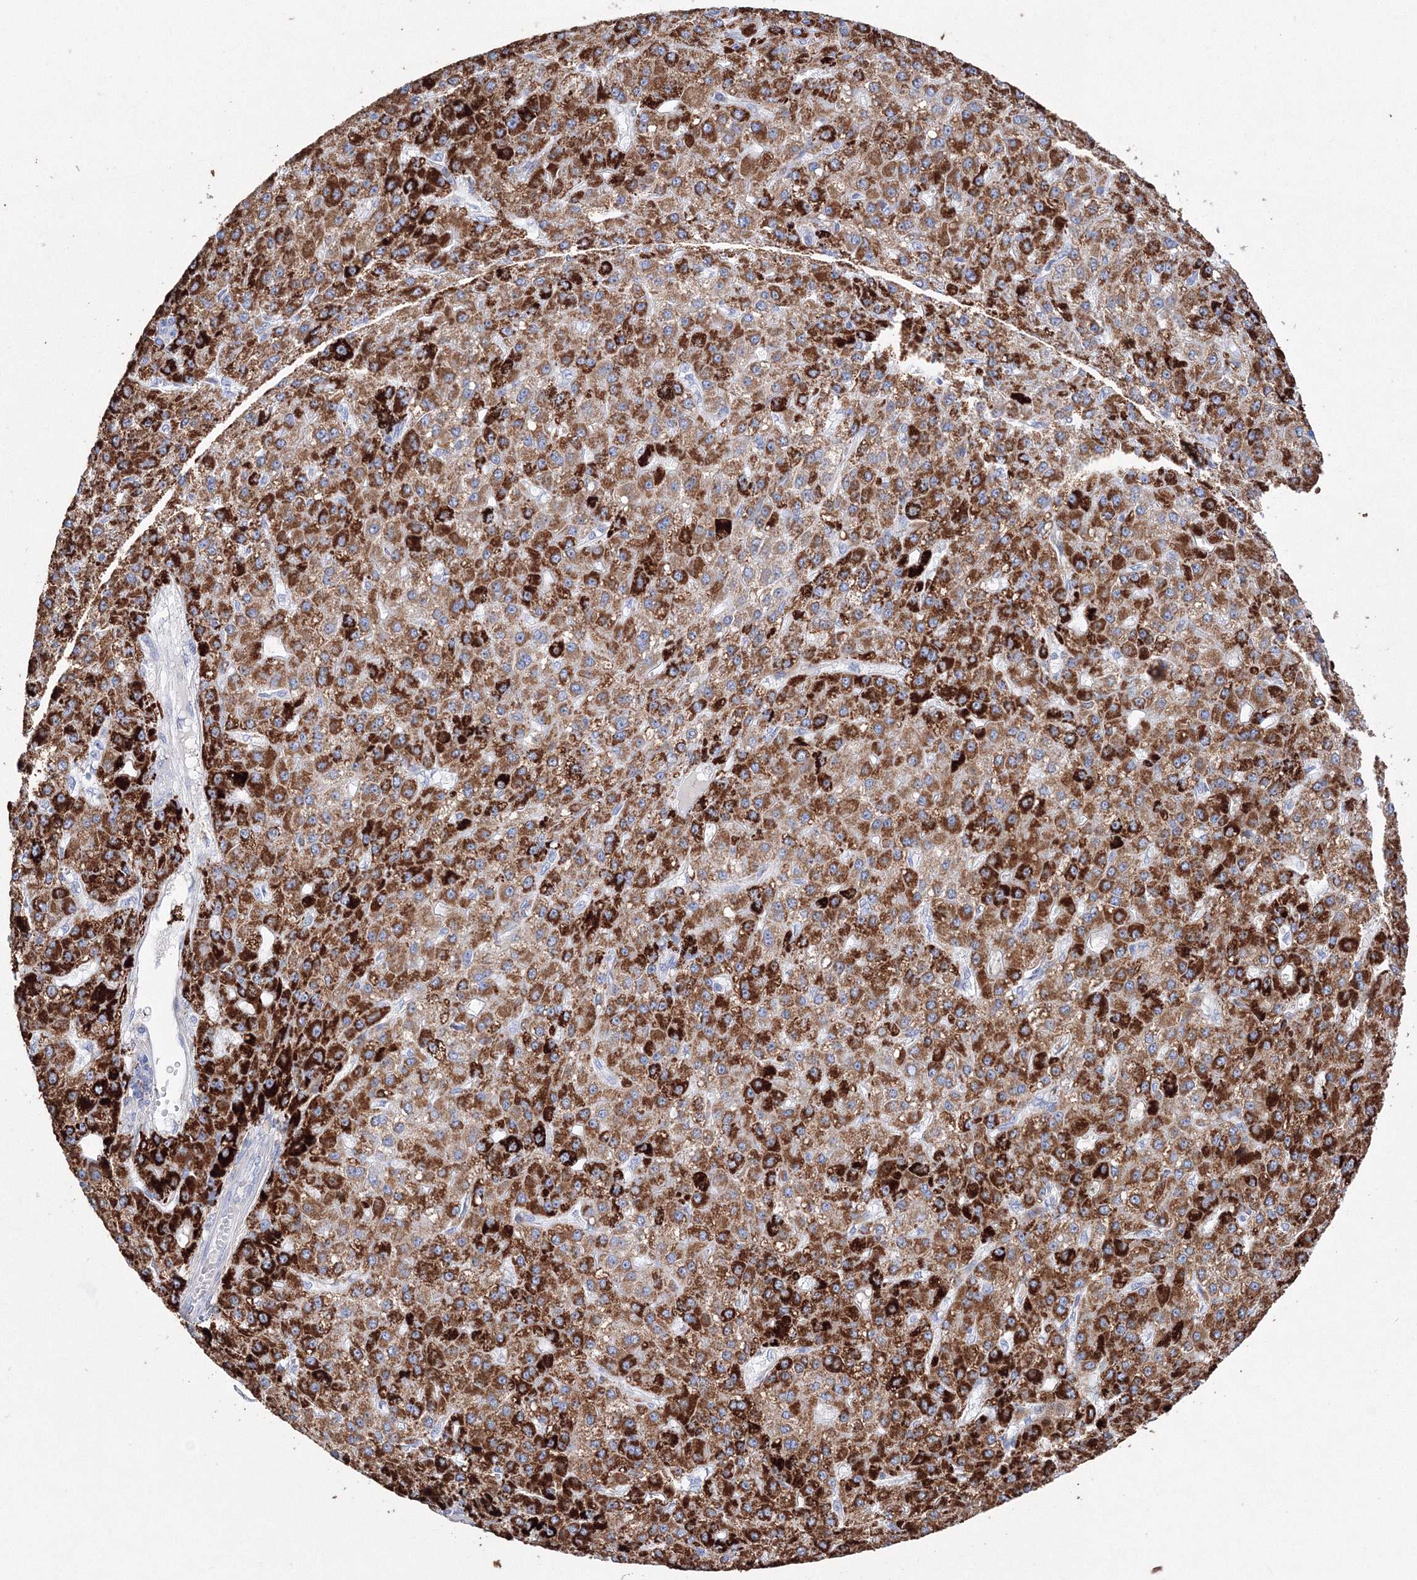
{"staining": {"intensity": "strong", "quantity": ">75%", "location": "cytoplasmic/membranous"}, "tissue": "liver cancer", "cell_type": "Tumor cells", "image_type": "cancer", "snomed": [{"axis": "morphology", "description": "Carcinoma, Hepatocellular, NOS"}, {"axis": "topography", "description": "Liver"}], "caption": "Brown immunohistochemical staining in human hepatocellular carcinoma (liver) reveals strong cytoplasmic/membranous staining in approximately >75% of tumor cells.", "gene": "MERTK", "patient": {"sex": "male", "age": 67}}